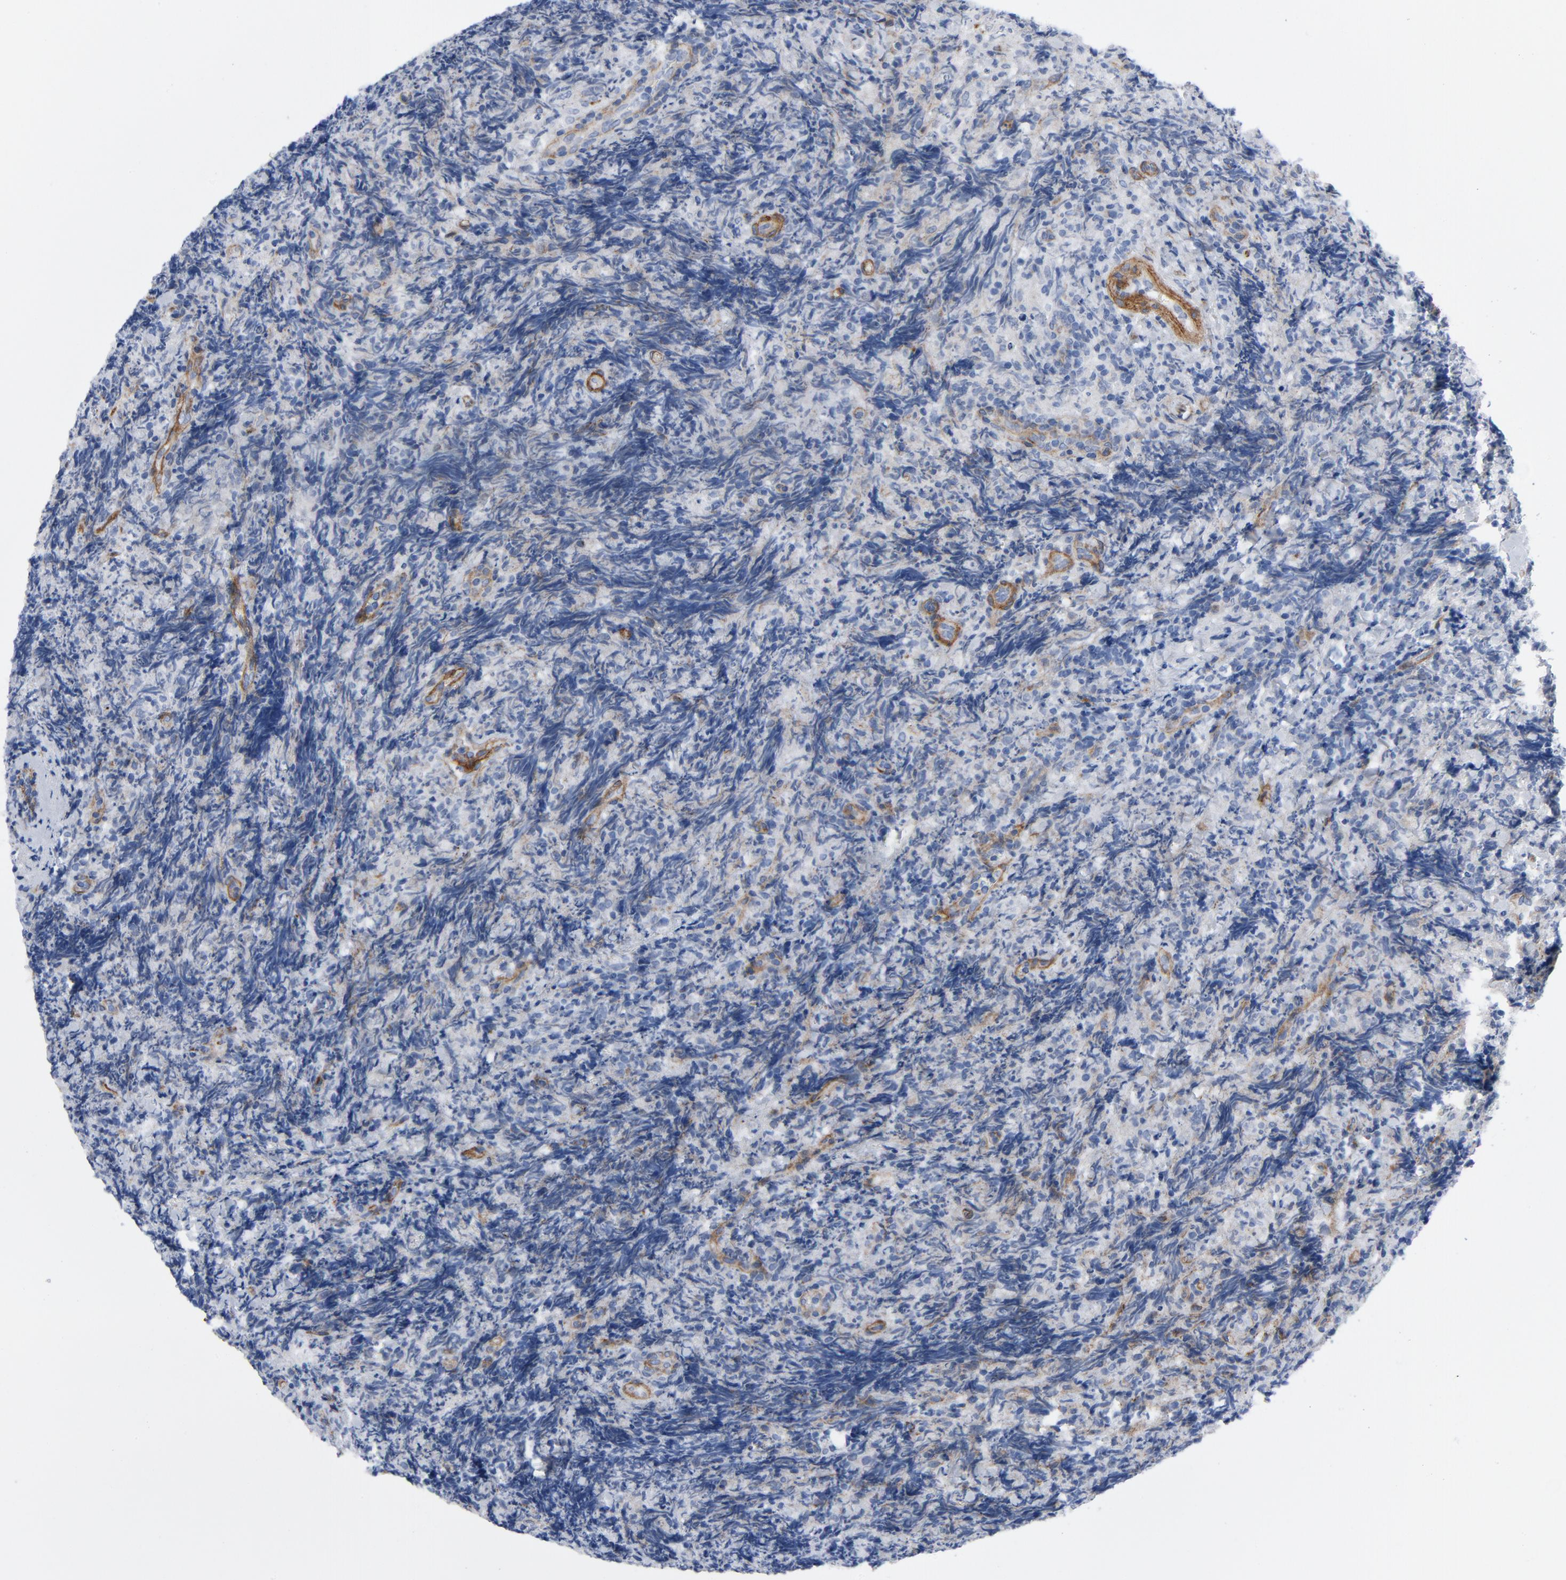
{"staining": {"intensity": "negative", "quantity": "none", "location": "none"}, "tissue": "lymphoma", "cell_type": "Tumor cells", "image_type": "cancer", "snomed": [{"axis": "morphology", "description": "Malignant lymphoma, non-Hodgkin's type, High grade"}, {"axis": "topography", "description": "Tonsil"}], "caption": "IHC photomicrograph of human lymphoma stained for a protein (brown), which shows no positivity in tumor cells. (DAB IHC with hematoxylin counter stain).", "gene": "LAMC1", "patient": {"sex": "female", "age": 36}}